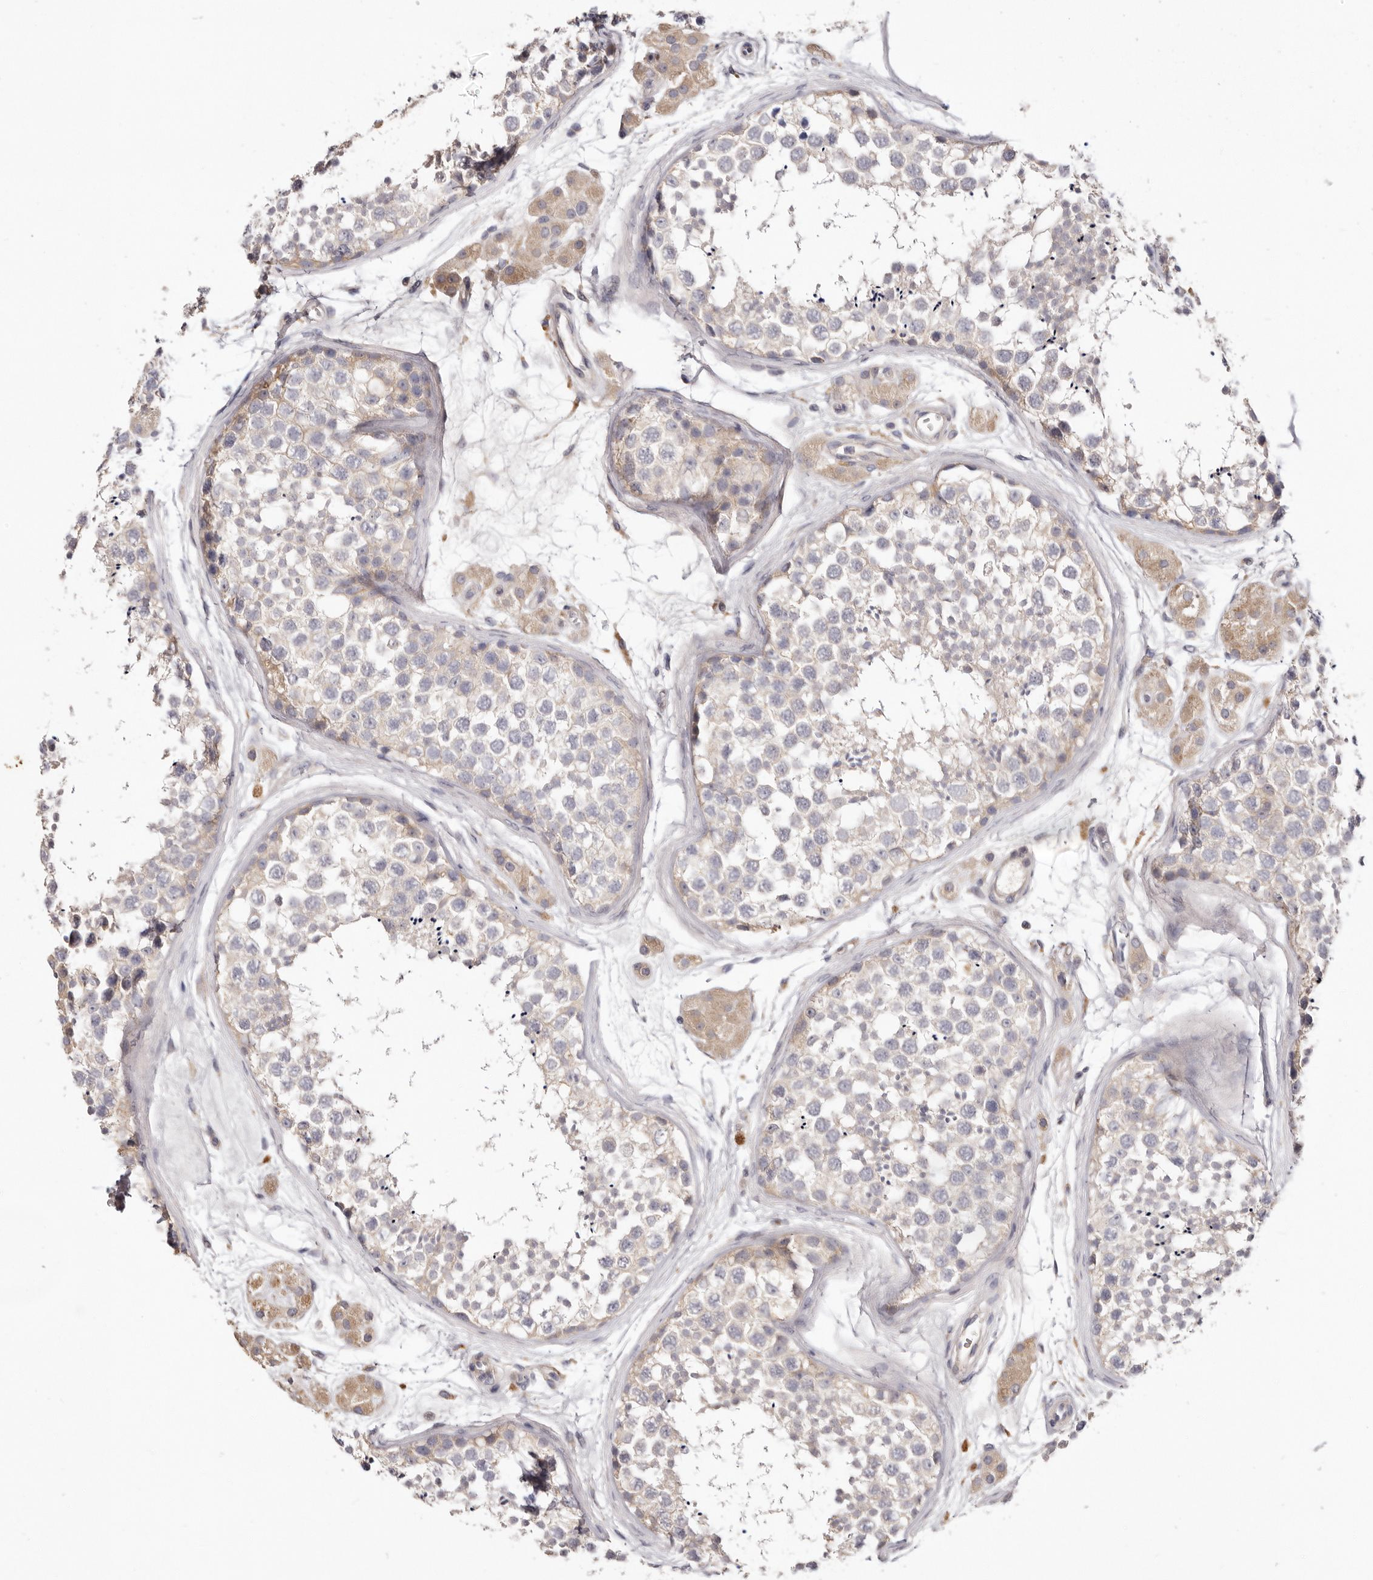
{"staining": {"intensity": "negative", "quantity": "none", "location": "none"}, "tissue": "testis", "cell_type": "Cells in seminiferous ducts", "image_type": "normal", "snomed": [{"axis": "morphology", "description": "Normal tissue, NOS"}, {"axis": "topography", "description": "Testis"}], "caption": "A photomicrograph of testis stained for a protein reveals no brown staining in cells in seminiferous ducts.", "gene": "STK16", "patient": {"sex": "male", "age": 56}}